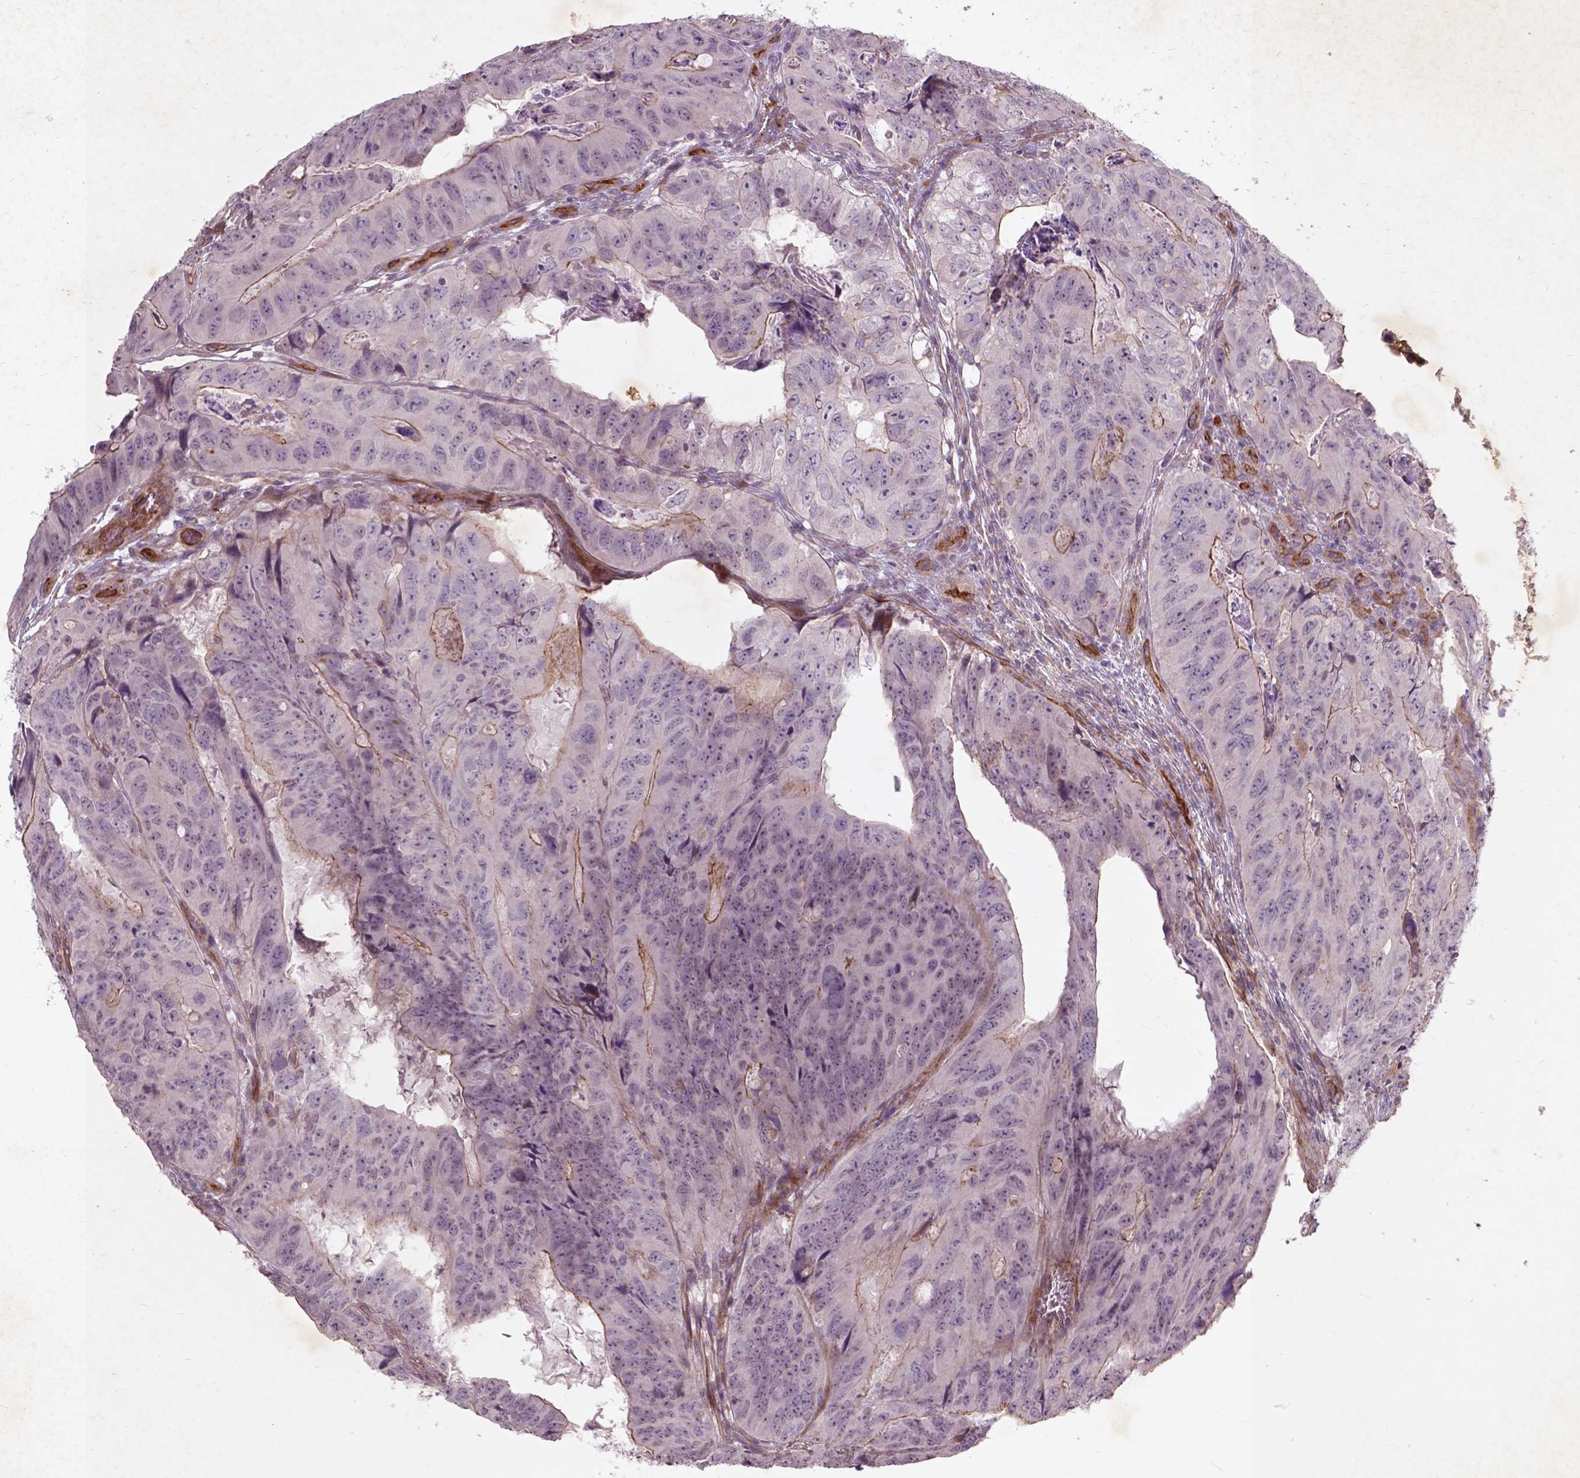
{"staining": {"intensity": "moderate", "quantity": "<25%", "location": "cytoplasmic/membranous"}, "tissue": "colorectal cancer", "cell_type": "Tumor cells", "image_type": "cancer", "snomed": [{"axis": "morphology", "description": "Adenocarcinoma, NOS"}, {"axis": "topography", "description": "Colon"}], "caption": "Immunohistochemistry (IHC) (DAB (3,3'-diaminobenzidine)) staining of human colorectal adenocarcinoma exhibits moderate cytoplasmic/membranous protein staining in approximately <25% of tumor cells.", "gene": "RFPL4B", "patient": {"sex": "male", "age": 79}}